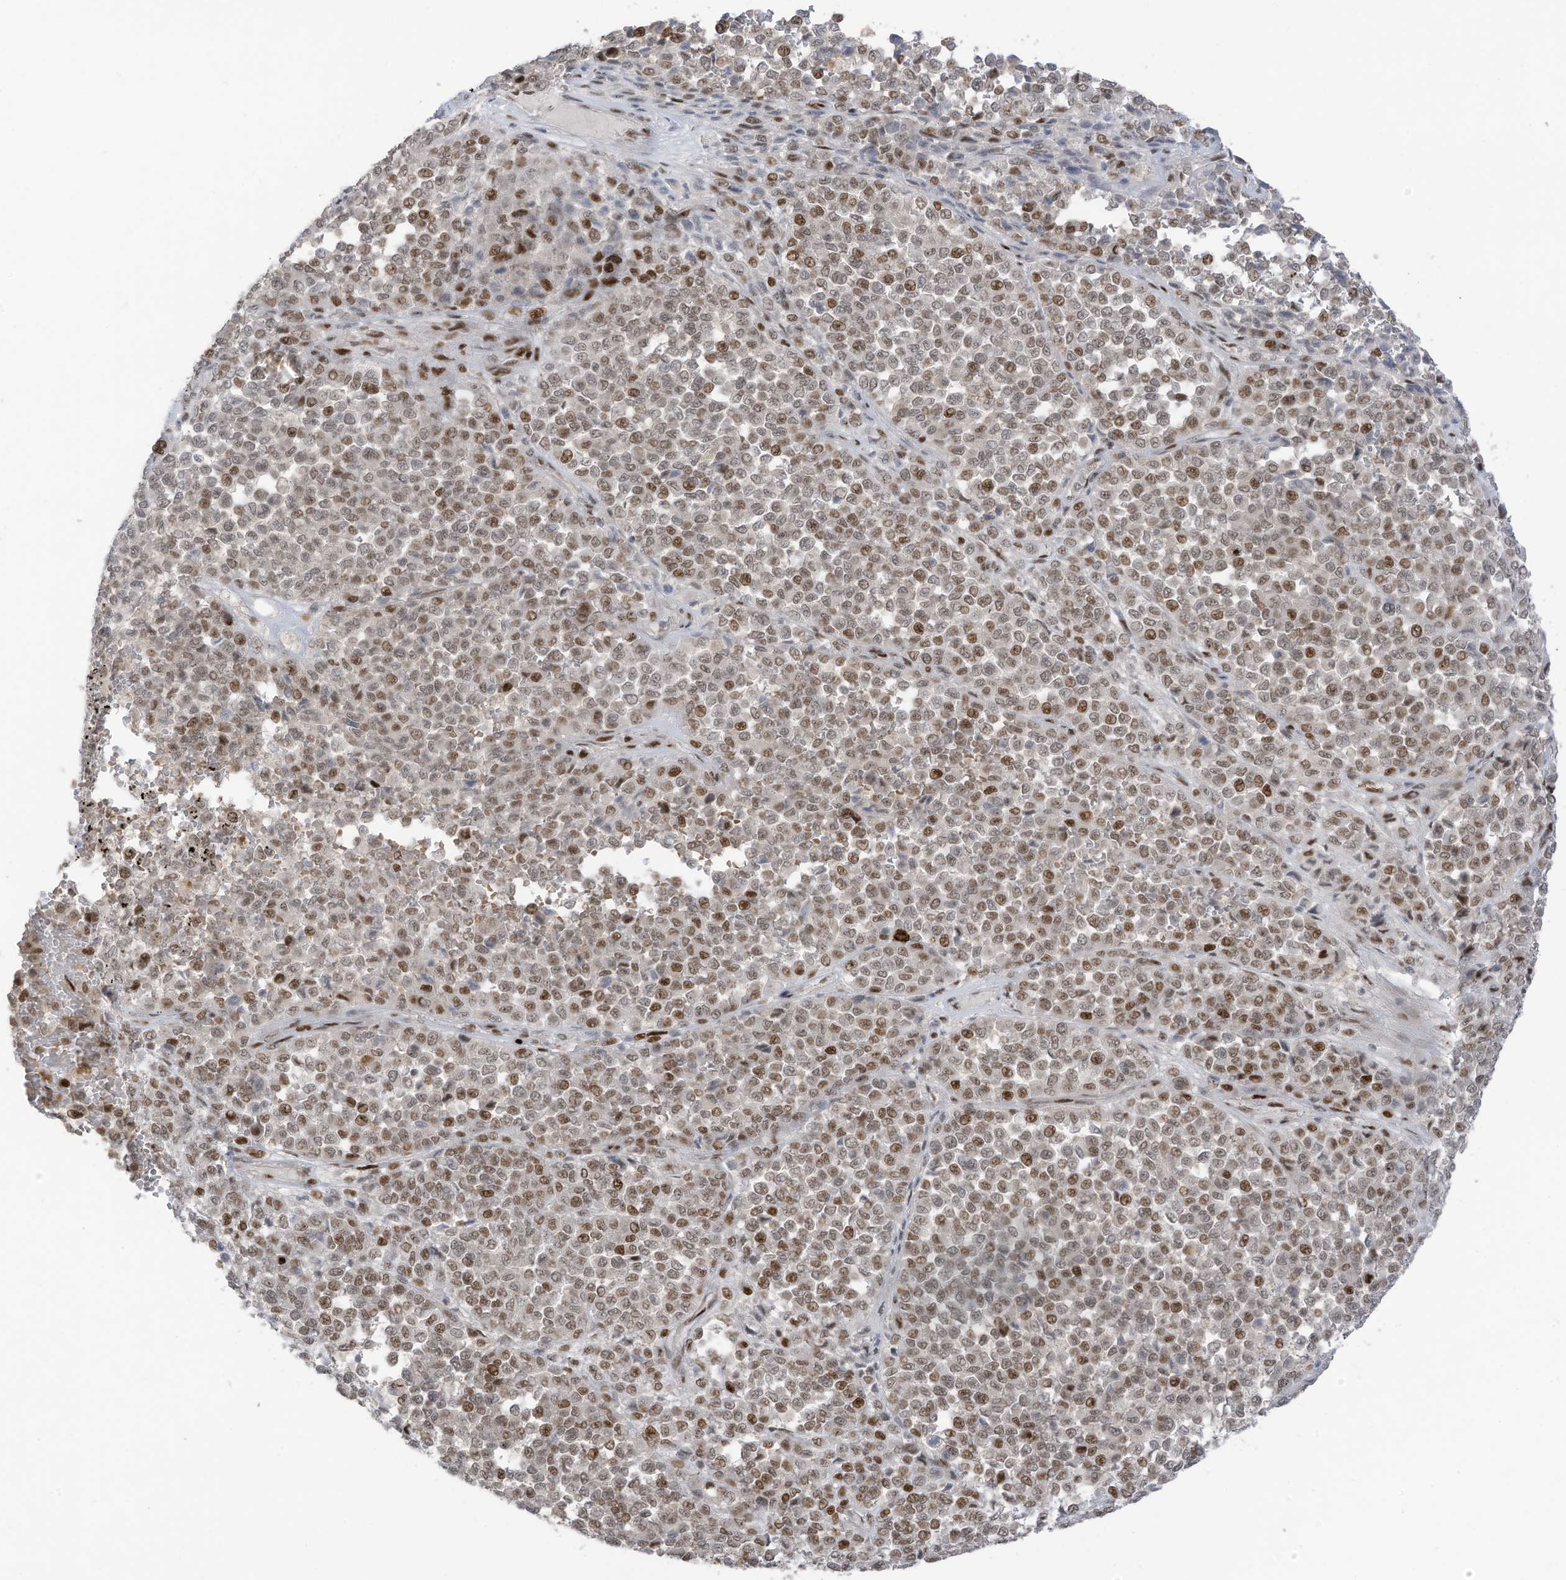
{"staining": {"intensity": "moderate", "quantity": ">75%", "location": "nuclear"}, "tissue": "melanoma", "cell_type": "Tumor cells", "image_type": "cancer", "snomed": [{"axis": "morphology", "description": "Malignant melanoma, Metastatic site"}, {"axis": "topography", "description": "Pancreas"}], "caption": "Human malignant melanoma (metastatic site) stained for a protein (brown) demonstrates moderate nuclear positive staining in approximately >75% of tumor cells.", "gene": "ZCWPW2", "patient": {"sex": "female", "age": 30}}